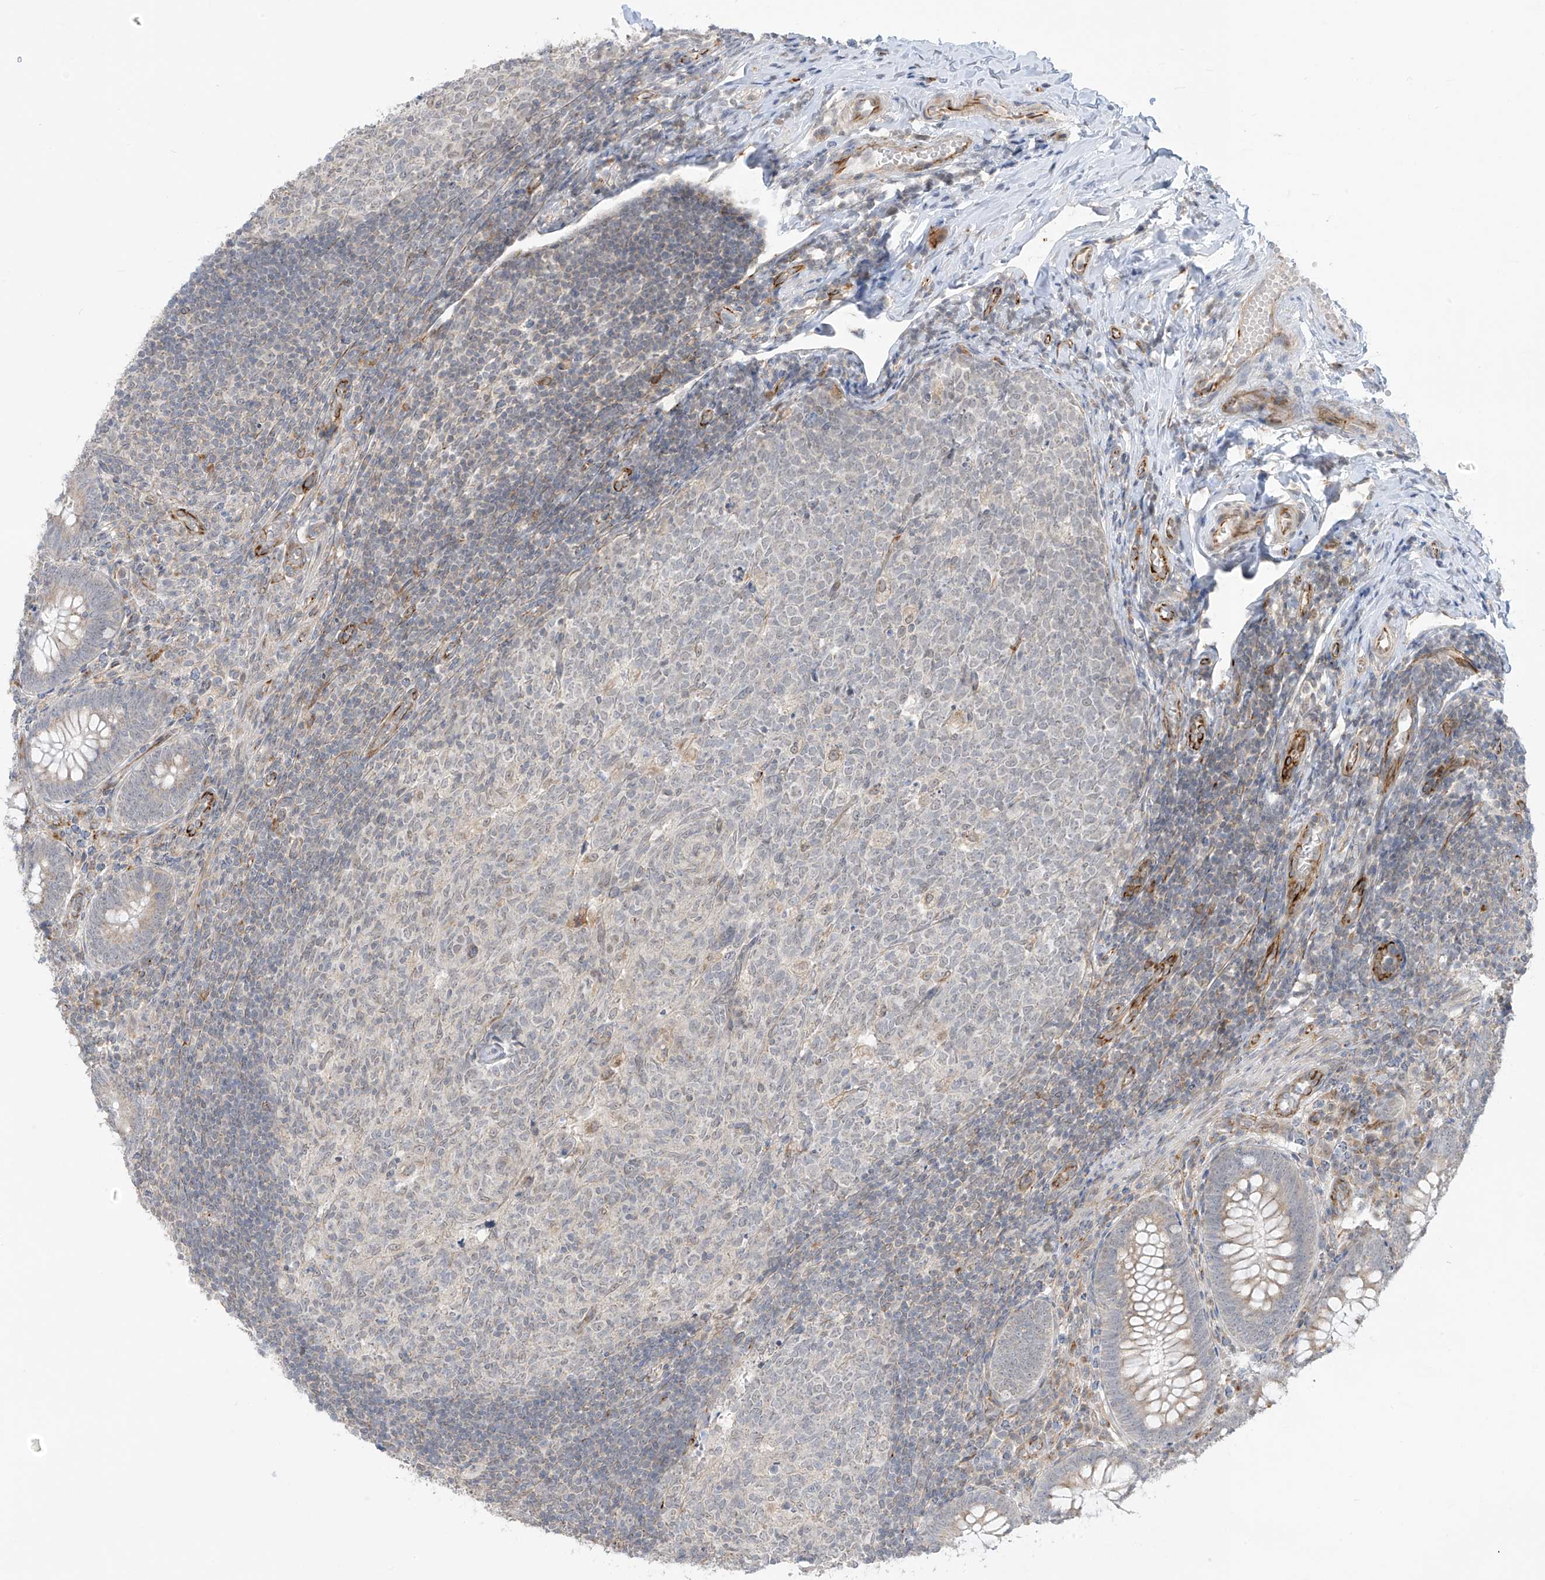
{"staining": {"intensity": "moderate", "quantity": "25%-75%", "location": "cytoplasmic/membranous"}, "tissue": "appendix", "cell_type": "Glandular cells", "image_type": "normal", "snomed": [{"axis": "morphology", "description": "Normal tissue, NOS"}, {"axis": "topography", "description": "Appendix"}], "caption": "High-magnification brightfield microscopy of benign appendix stained with DAB (3,3'-diaminobenzidine) (brown) and counterstained with hematoxylin (blue). glandular cells exhibit moderate cytoplasmic/membranous expression is identified in about25%-75% of cells.", "gene": "HS6ST2", "patient": {"sex": "male", "age": 14}}